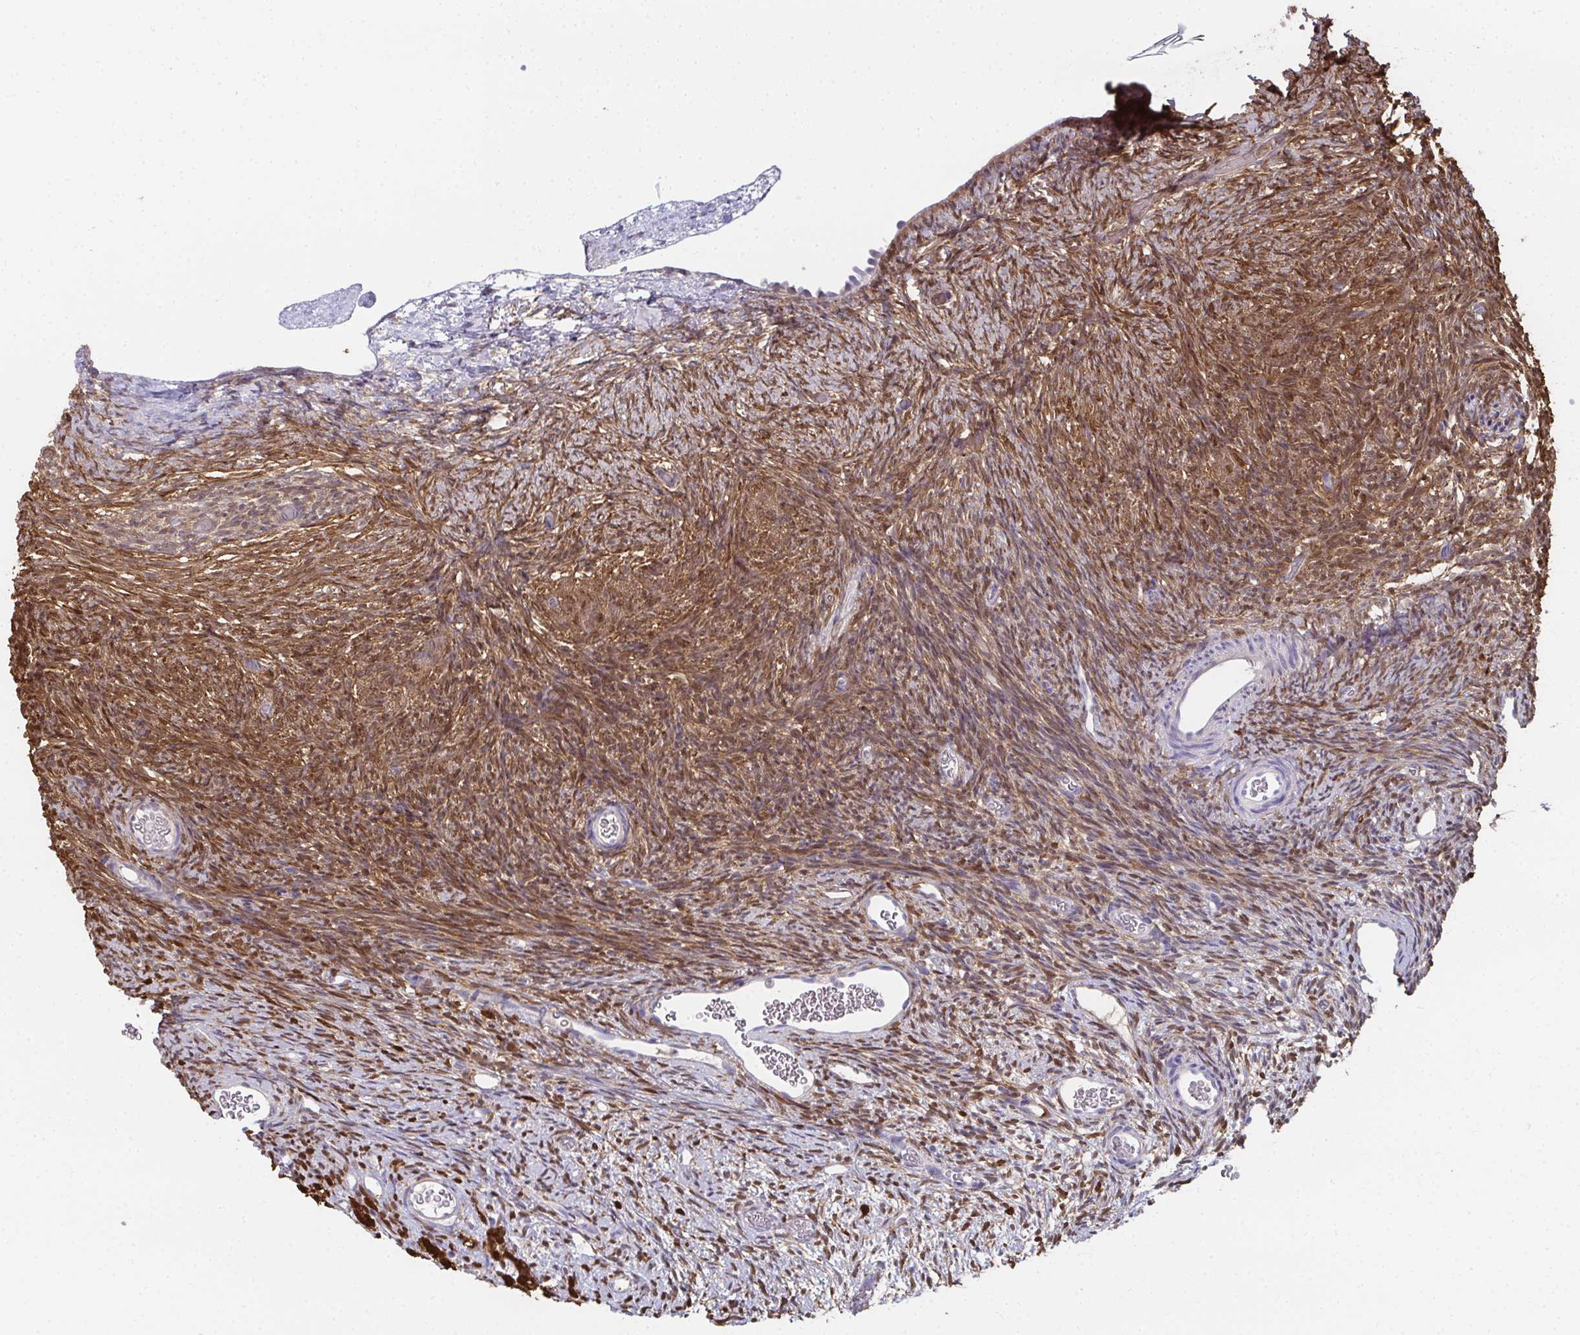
{"staining": {"intensity": "negative", "quantity": "none", "location": "none"}, "tissue": "ovary", "cell_type": "Follicle cells", "image_type": "normal", "snomed": [{"axis": "morphology", "description": "Normal tissue, NOS"}, {"axis": "topography", "description": "Ovary"}], "caption": "This histopathology image is of normal ovary stained with IHC to label a protein in brown with the nuclei are counter-stained blue. There is no positivity in follicle cells. (DAB immunohistochemistry (IHC) with hematoxylin counter stain).", "gene": "RBP1", "patient": {"sex": "female", "age": 39}}